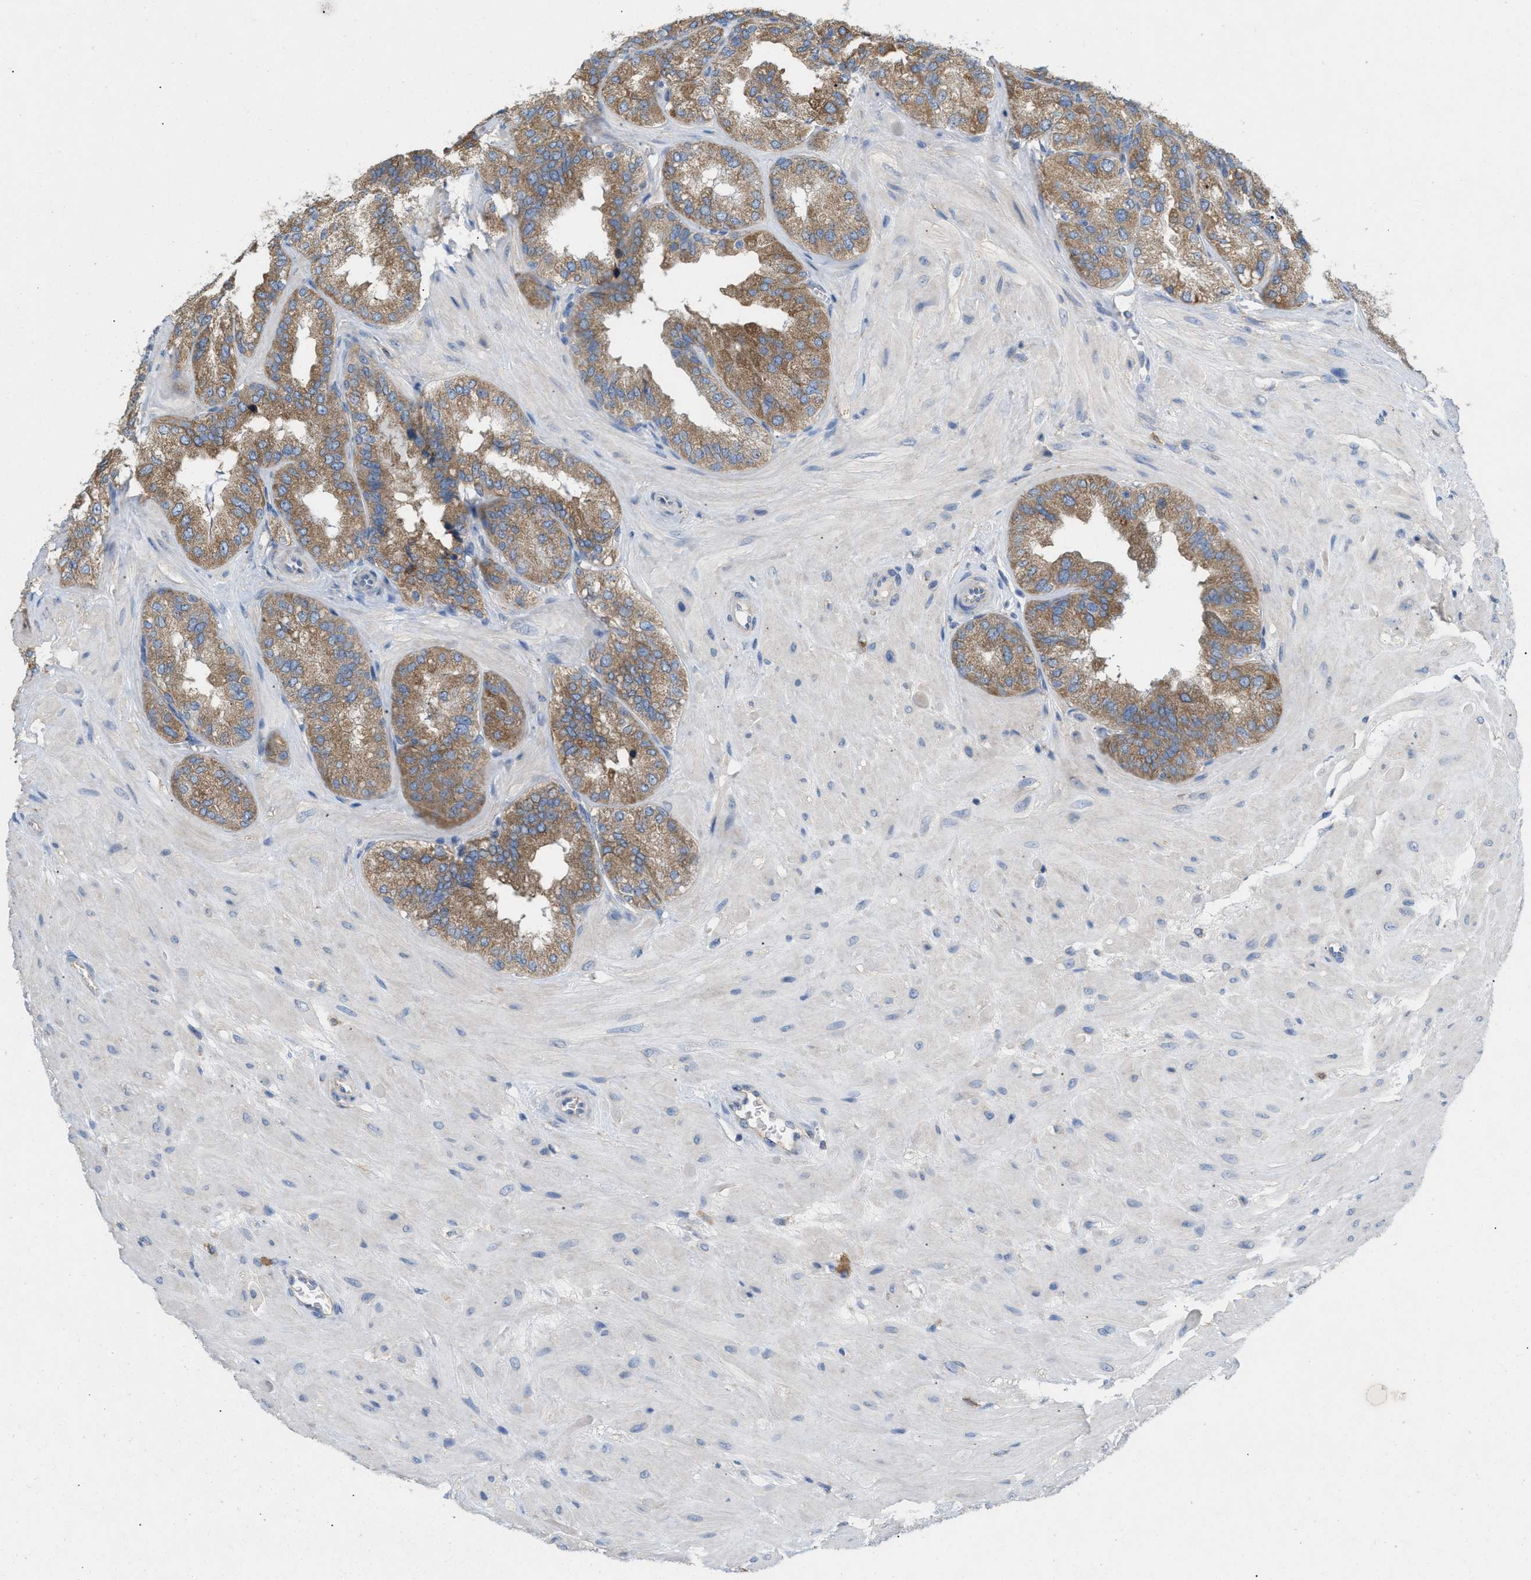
{"staining": {"intensity": "moderate", "quantity": ">75%", "location": "cytoplasmic/membranous"}, "tissue": "seminal vesicle", "cell_type": "Glandular cells", "image_type": "normal", "snomed": [{"axis": "morphology", "description": "Normal tissue, NOS"}, {"axis": "topography", "description": "Prostate"}, {"axis": "topography", "description": "Seminal veicle"}], "caption": "Human seminal vesicle stained with a brown dye demonstrates moderate cytoplasmic/membranous positive positivity in approximately >75% of glandular cells.", "gene": "DYNC2I1", "patient": {"sex": "male", "age": 51}}